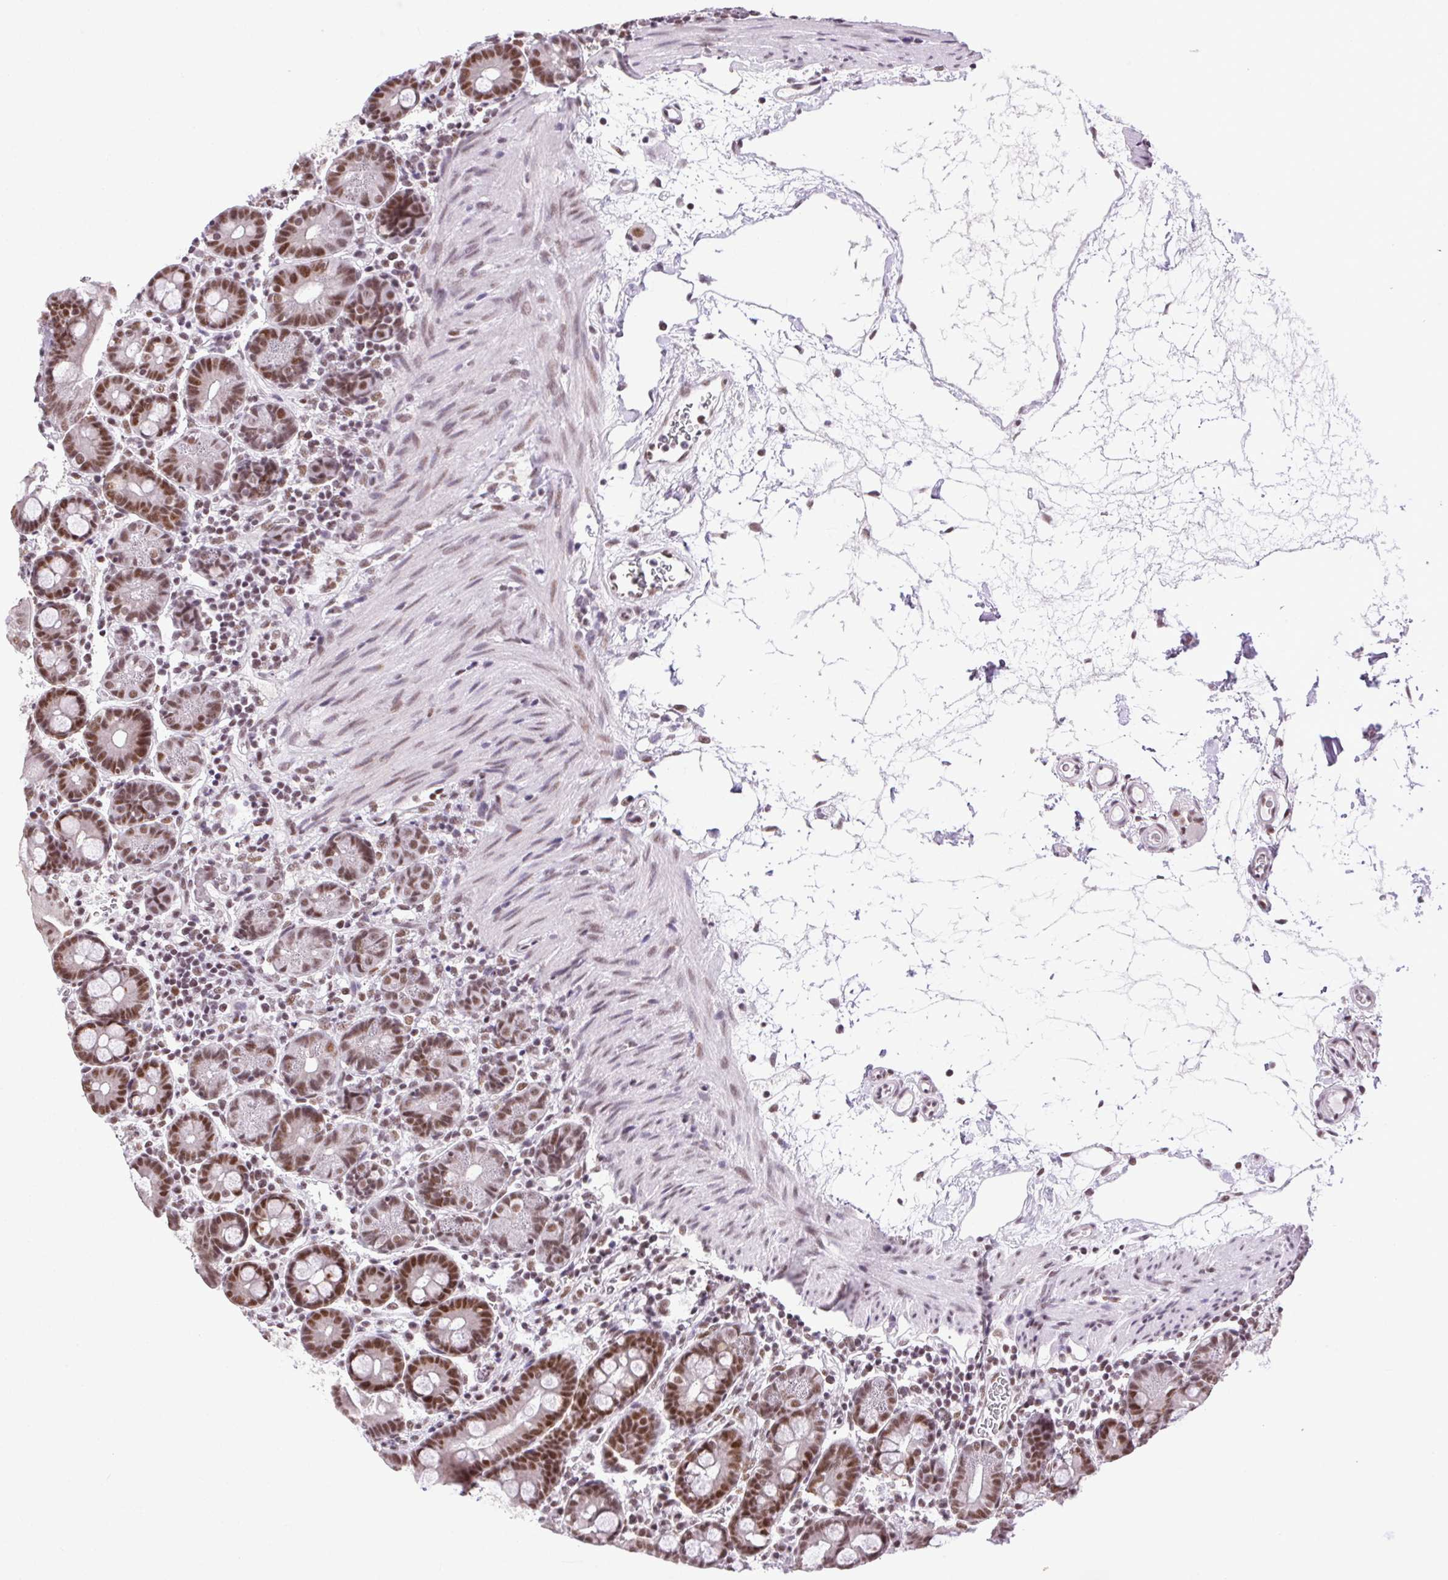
{"staining": {"intensity": "moderate", "quantity": ">75%", "location": "nuclear"}, "tissue": "duodenum", "cell_type": "Glandular cells", "image_type": "normal", "snomed": [{"axis": "morphology", "description": "Normal tissue, NOS"}, {"axis": "topography", "description": "Pancreas"}, {"axis": "topography", "description": "Duodenum"}], "caption": "Benign duodenum demonstrates moderate nuclear expression in about >75% of glandular cells.", "gene": "TRA2B", "patient": {"sex": "male", "age": 59}}